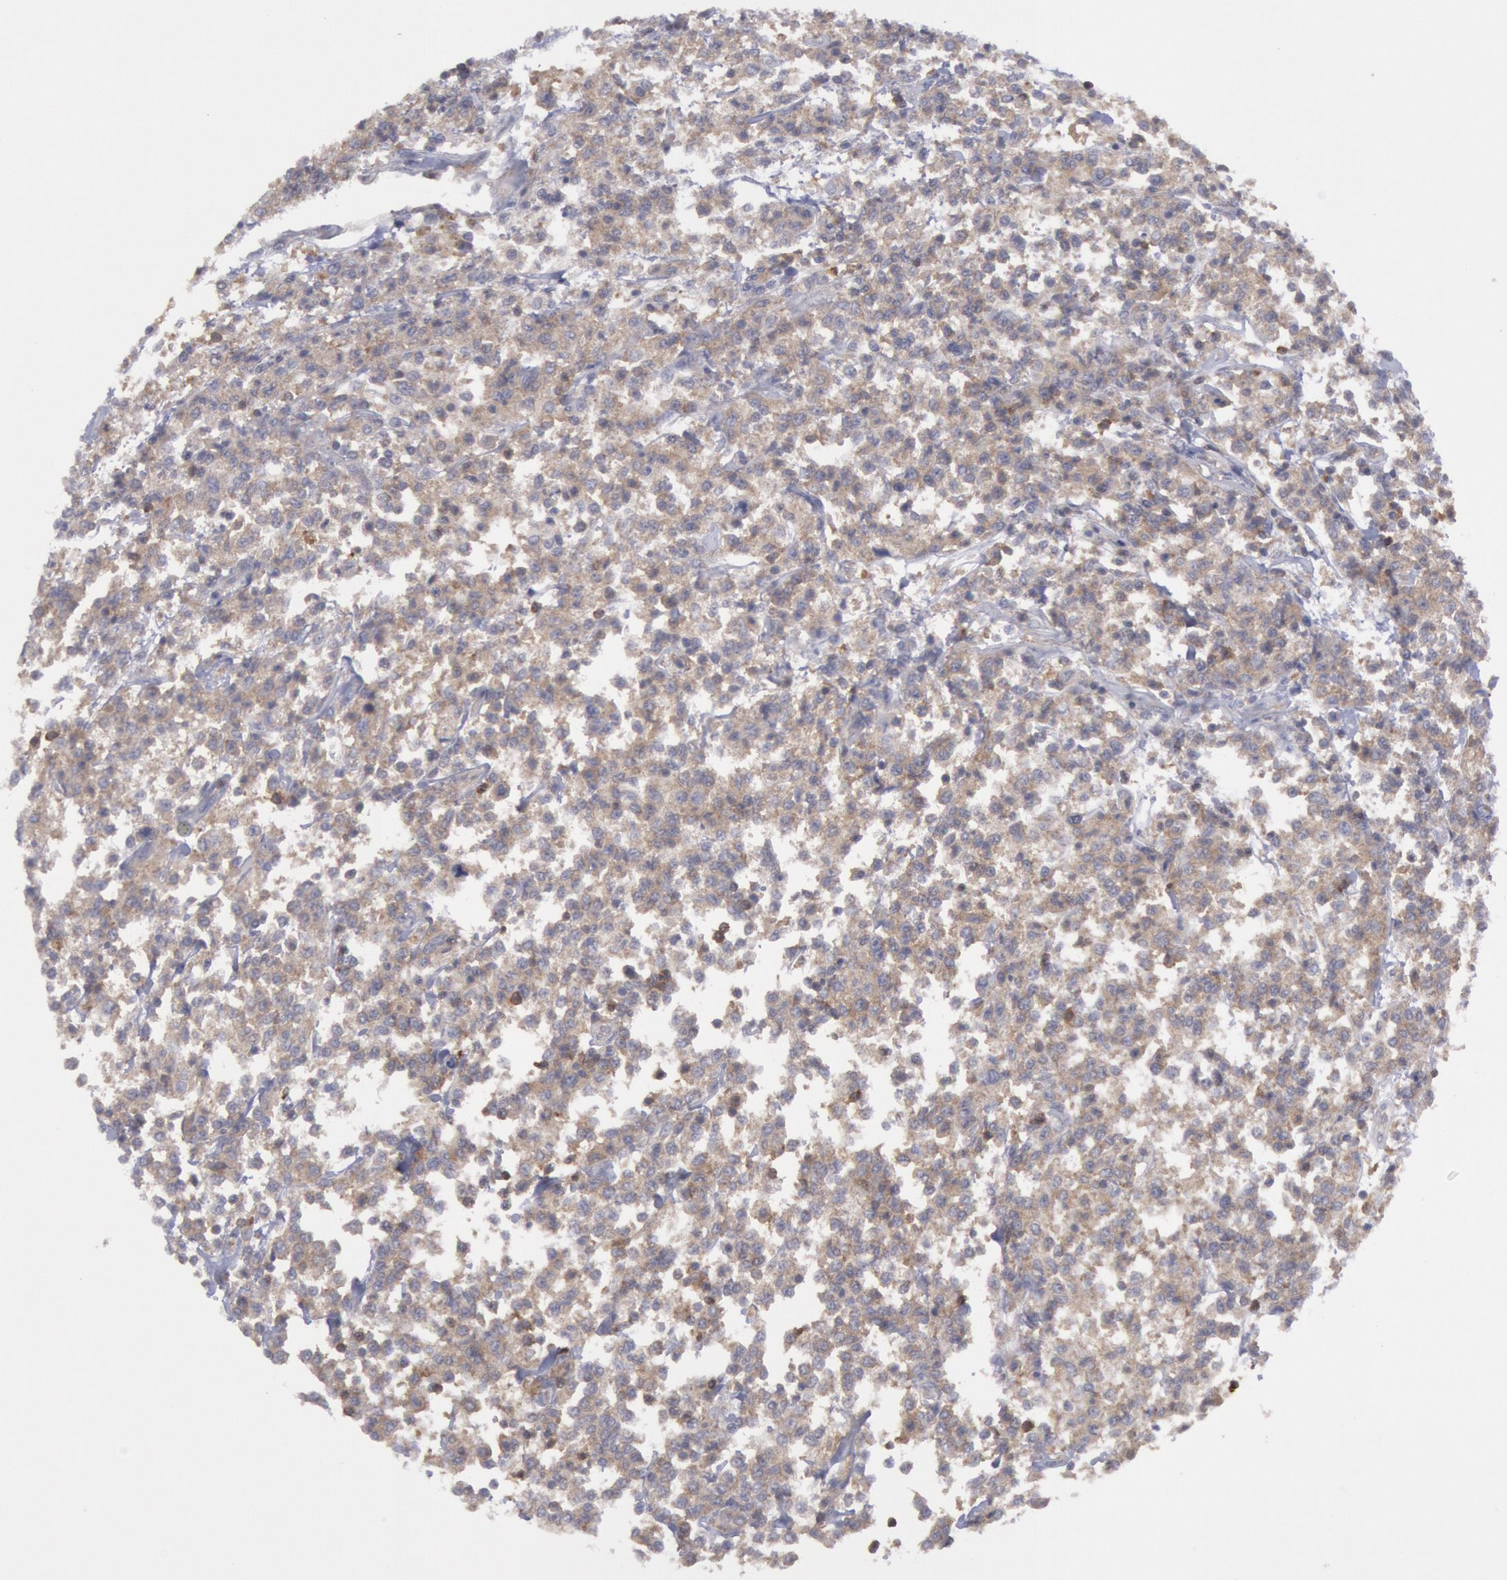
{"staining": {"intensity": "weak", "quantity": "25%-75%", "location": "cytoplasmic/membranous"}, "tissue": "lymphoma", "cell_type": "Tumor cells", "image_type": "cancer", "snomed": [{"axis": "morphology", "description": "Malignant lymphoma, non-Hodgkin's type, Low grade"}, {"axis": "topography", "description": "Small intestine"}], "caption": "This histopathology image demonstrates IHC staining of lymphoma, with low weak cytoplasmic/membranous expression in approximately 25%-75% of tumor cells.", "gene": "IKBKB", "patient": {"sex": "female", "age": 59}}